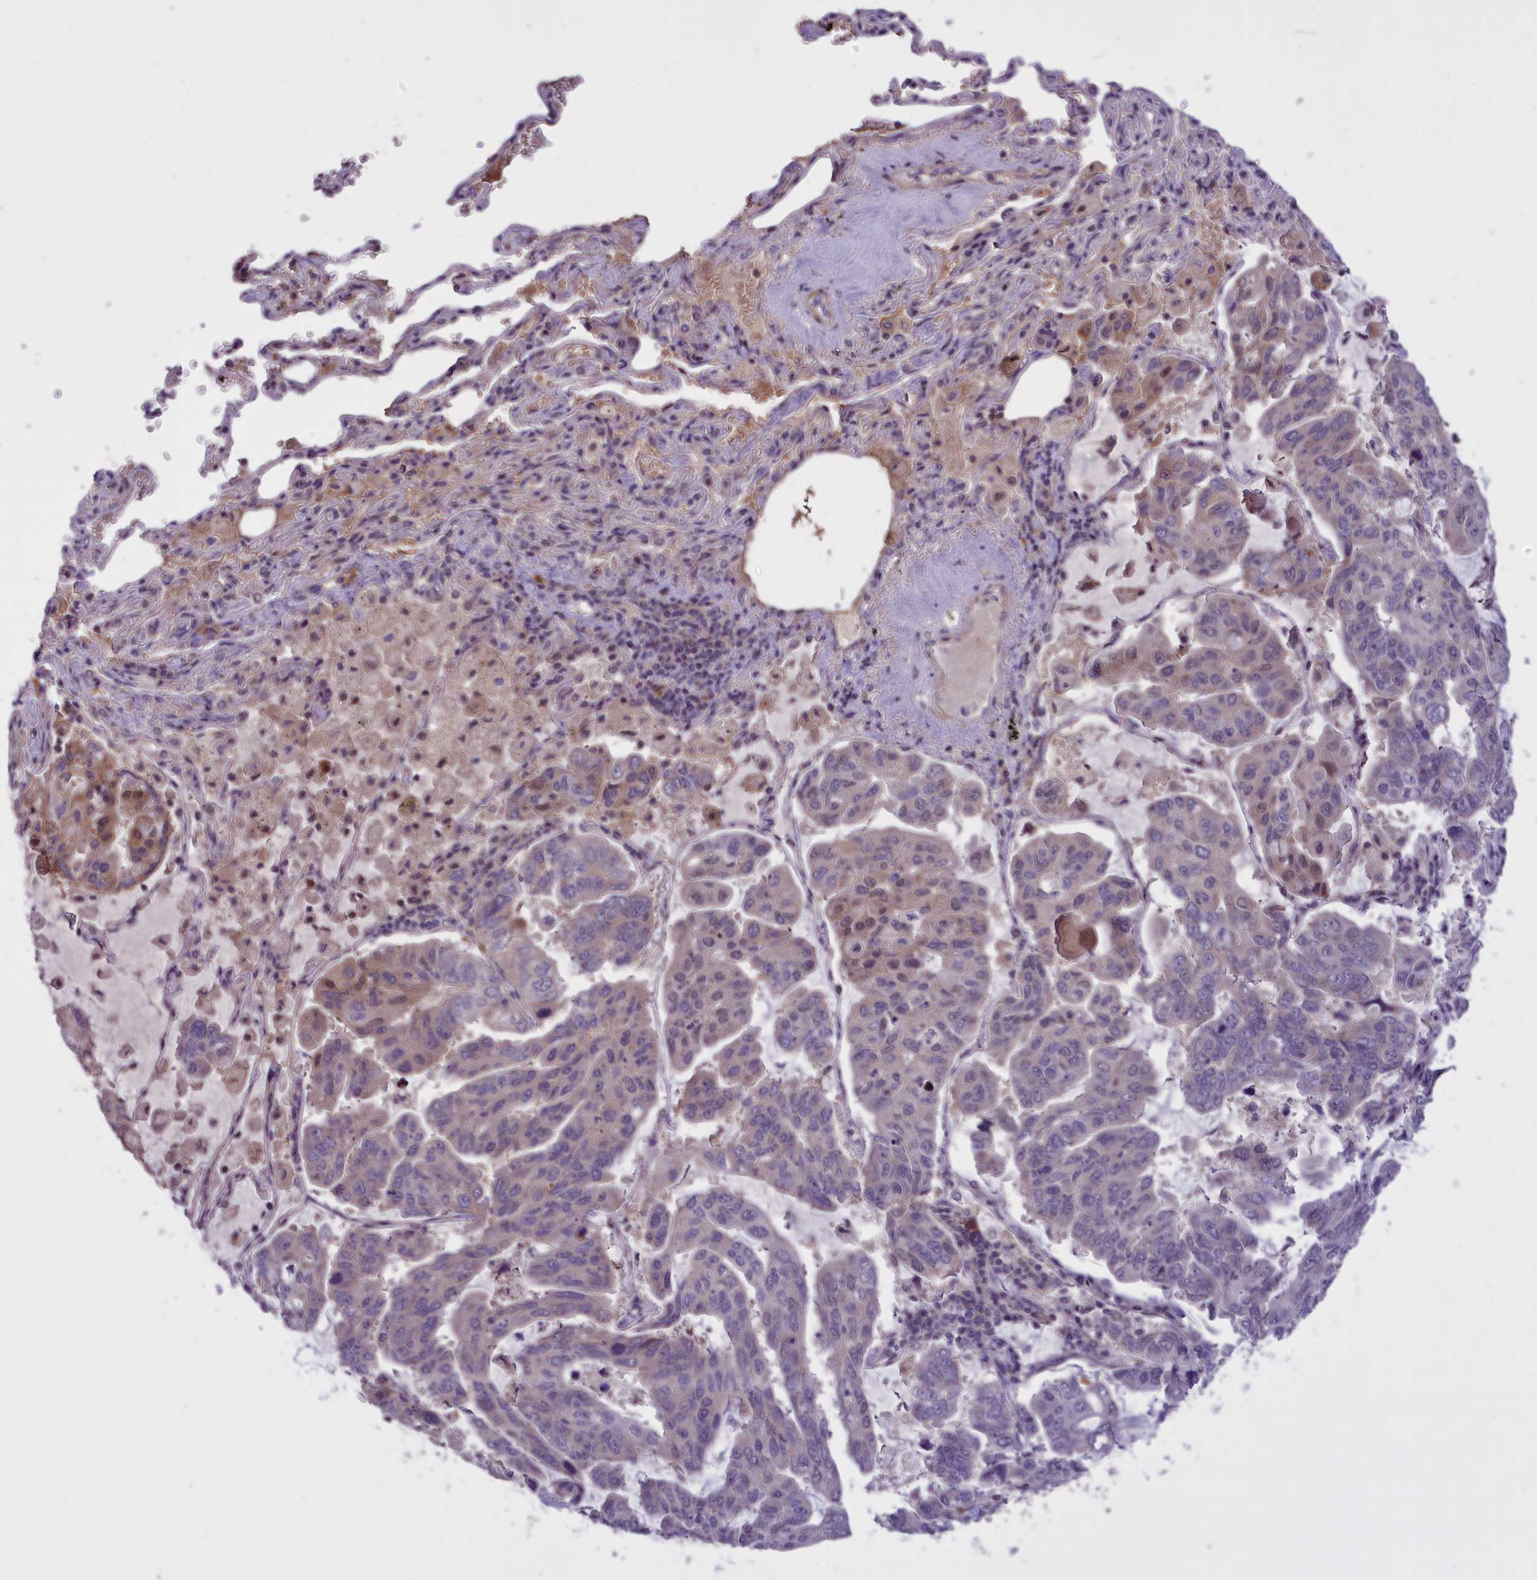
{"staining": {"intensity": "weak", "quantity": "<25%", "location": "nuclear"}, "tissue": "lung cancer", "cell_type": "Tumor cells", "image_type": "cancer", "snomed": [{"axis": "morphology", "description": "Adenocarcinoma, NOS"}, {"axis": "topography", "description": "Lung"}], "caption": "Tumor cells are negative for protein expression in human adenocarcinoma (lung).", "gene": "ENHO", "patient": {"sex": "male", "age": 64}}